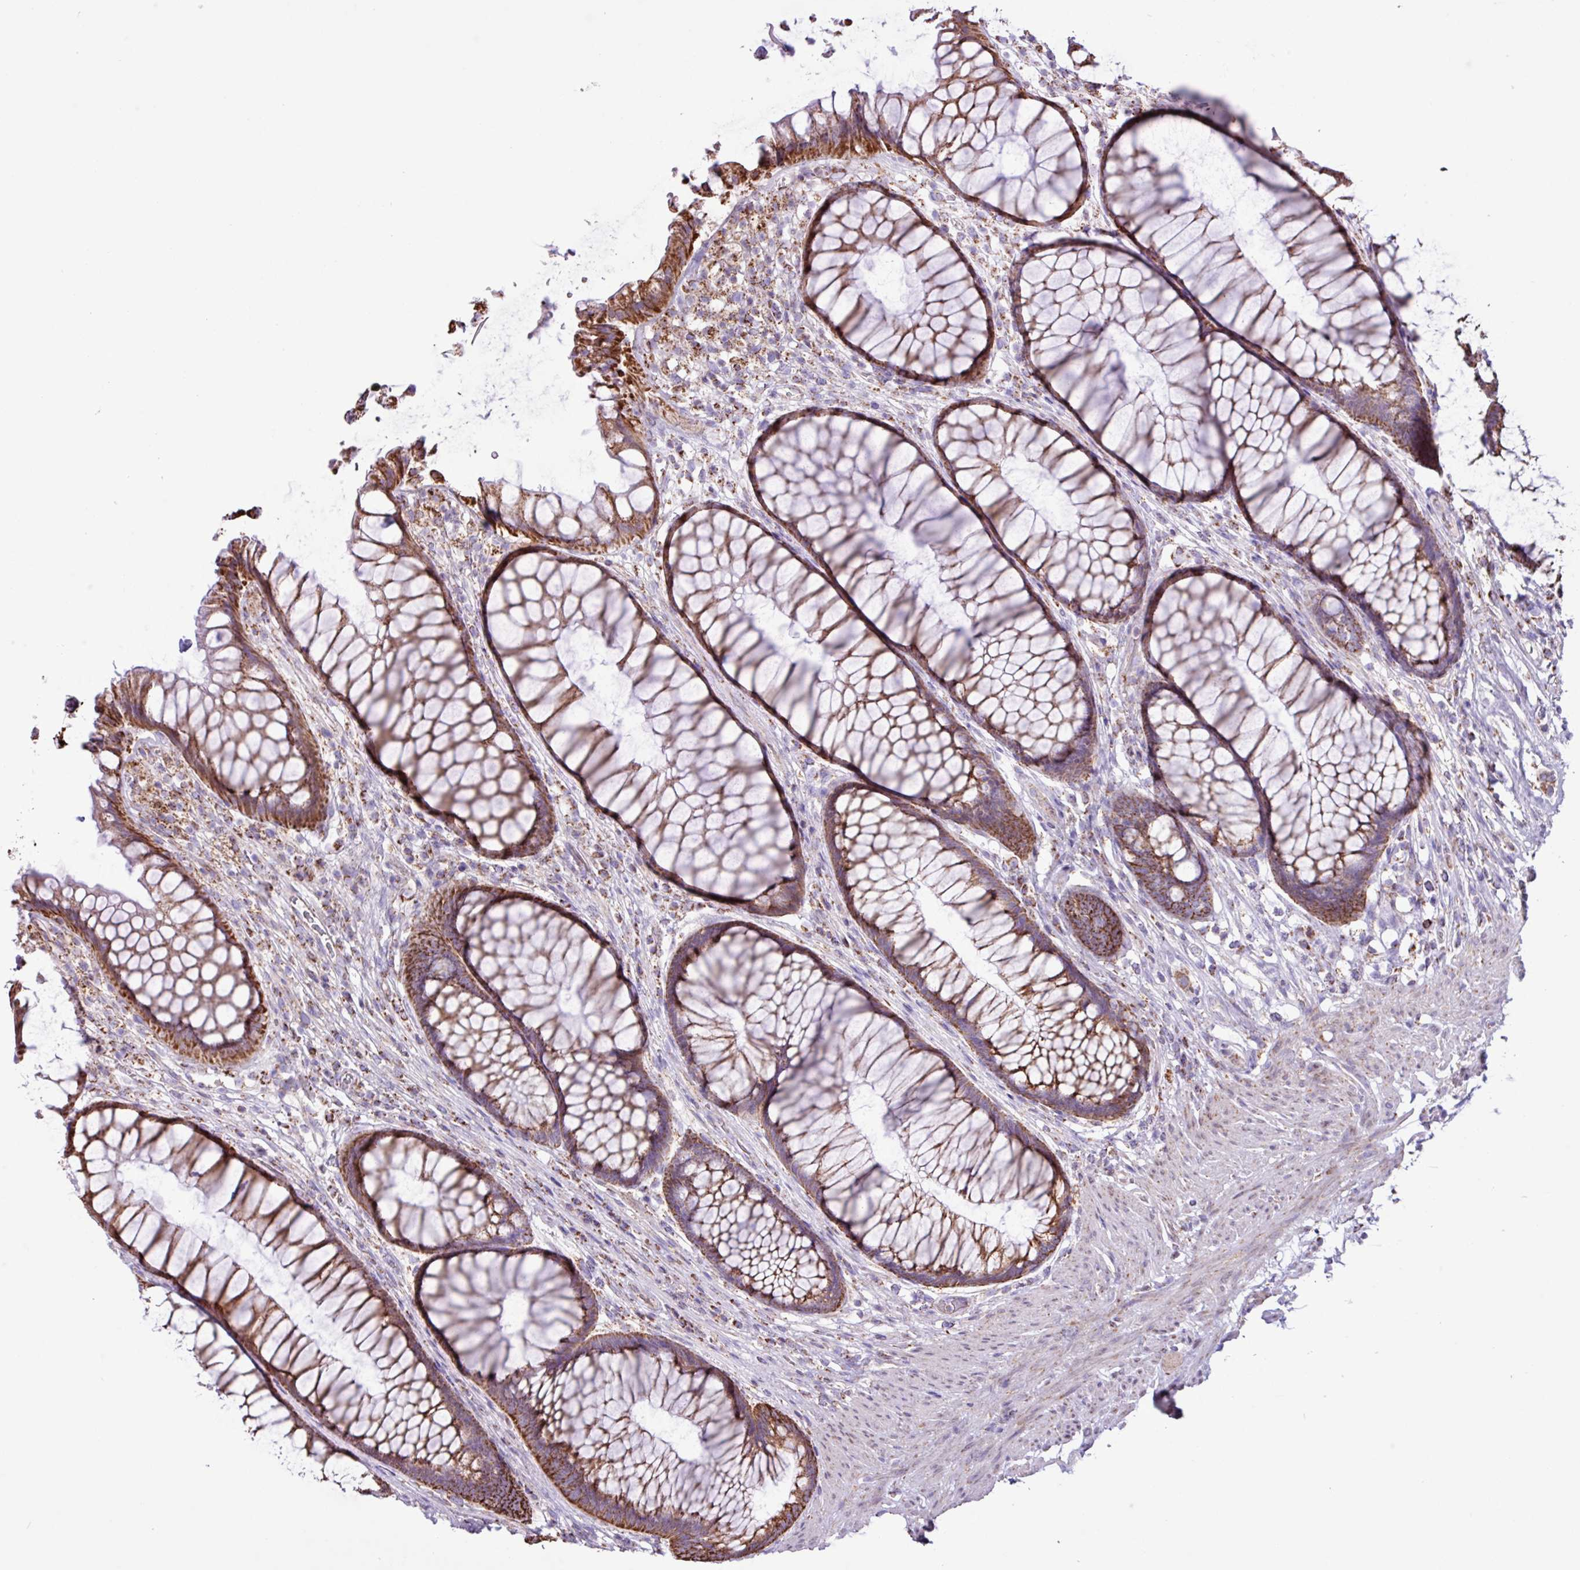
{"staining": {"intensity": "strong", "quantity": ">75%", "location": "cytoplasmic/membranous"}, "tissue": "rectum", "cell_type": "Glandular cells", "image_type": "normal", "snomed": [{"axis": "morphology", "description": "Normal tissue, NOS"}, {"axis": "topography", "description": "Smooth muscle"}, {"axis": "topography", "description": "Rectum"}], "caption": "Benign rectum shows strong cytoplasmic/membranous staining in approximately >75% of glandular cells, visualized by immunohistochemistry. The staining was performed using DAB (3,3'-diaminobenzidine), with brown indicating positive protein expression. Nuclei are stained blue with hematoxylin.", "gene": "RTL3", "patient": {"sex": "male", "age": 53}}